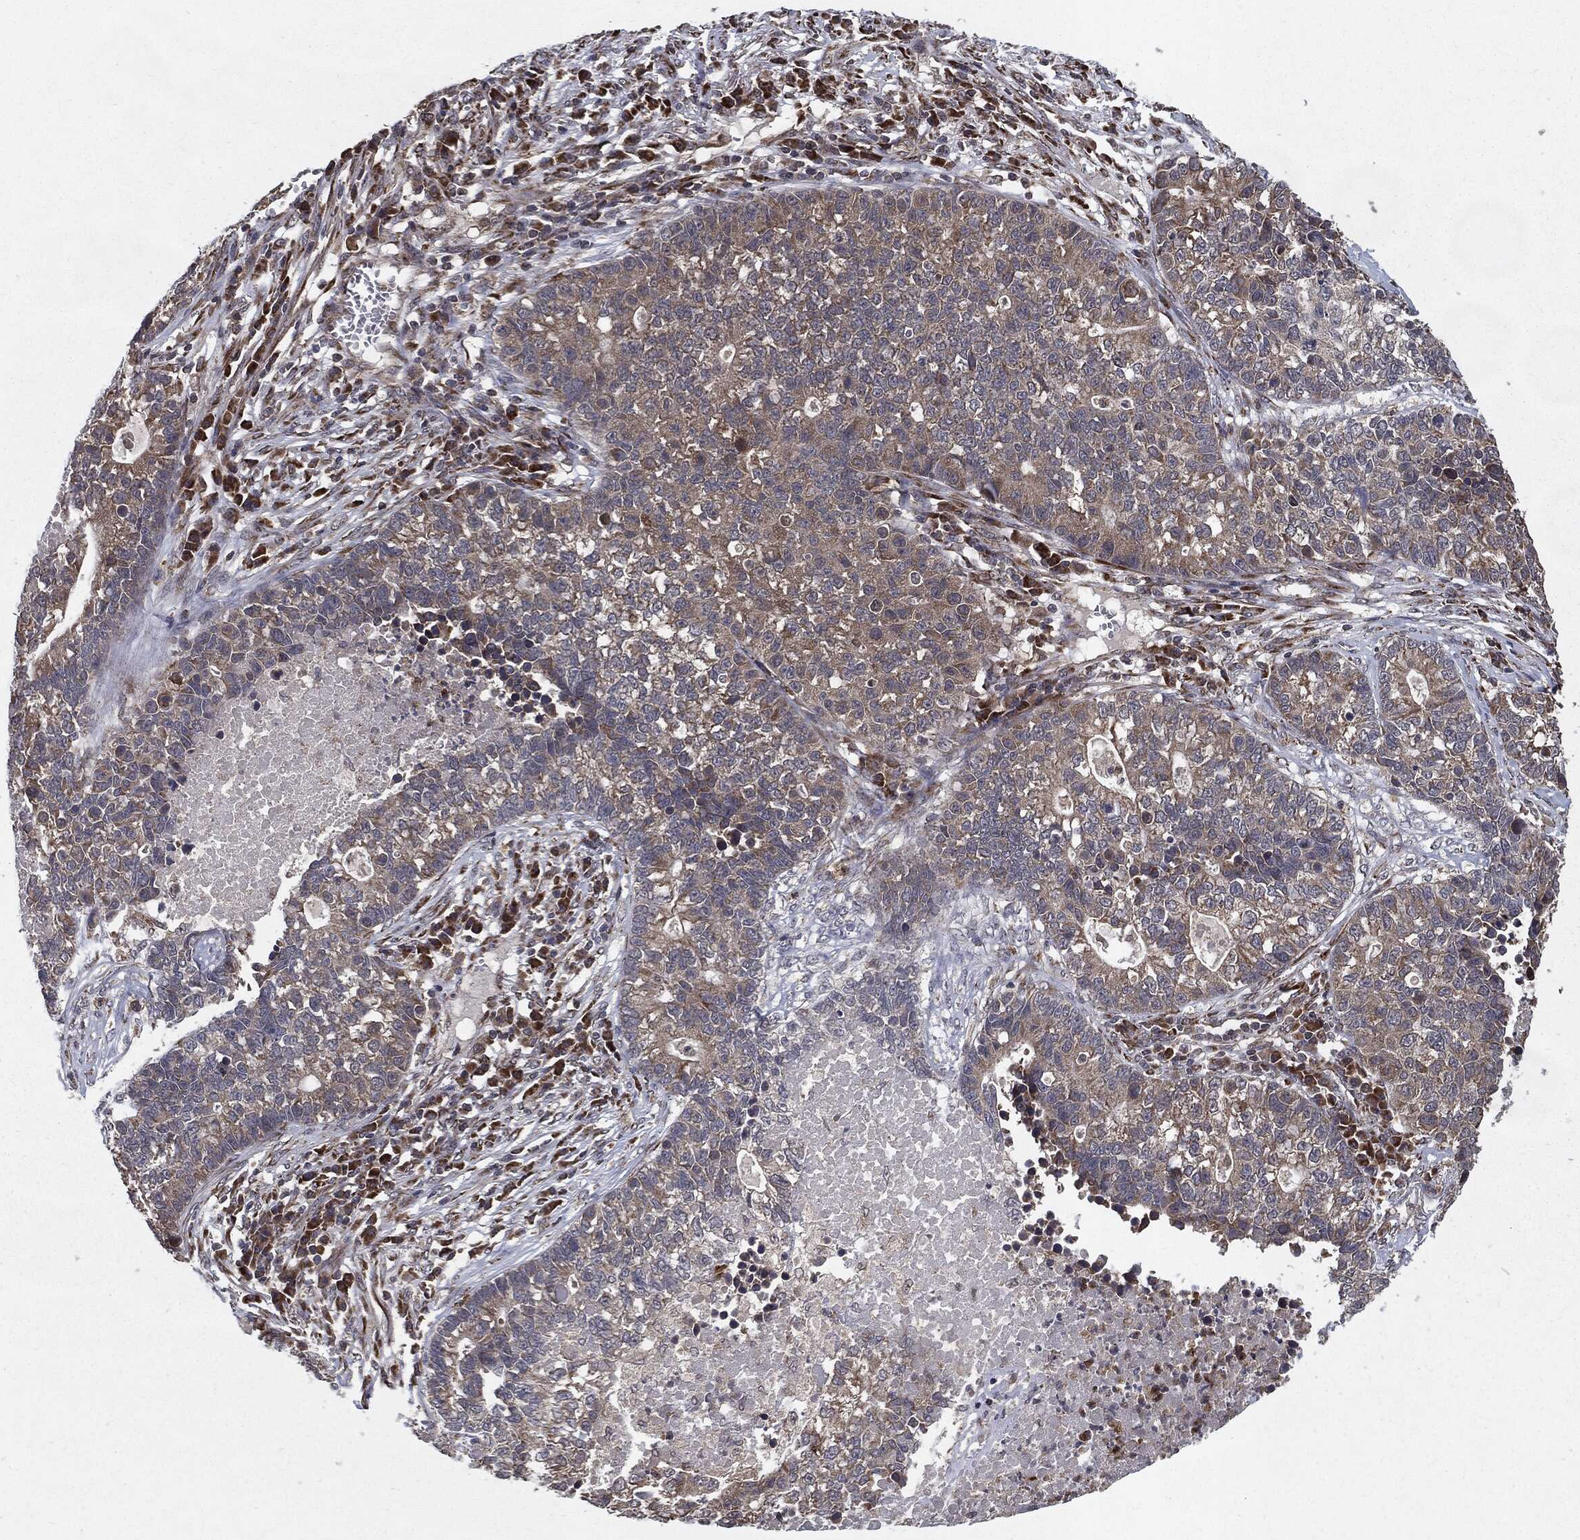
{"staining": {"intensity": "weak", "quantity": "25%-75%", "location": "cytoplasmic/membranous"}, "tissue": "lung cancer", "cell_type": "Tumor cells", "image_type": "cancer", "snomed": [{"axis": "morphology", "description": "Adenocarcinoma, NOS"}, {"axis": "topography", "description": "Lung"}], "caption": "Immunohistochemical staining of adenocarcinoma (lung) demonstrates weak cytoplasmic/membranous protein staining in about 25%-75% of tumor cells.", "gene": "HDAC5", "patient": {"sex": "male", "age": 57}}